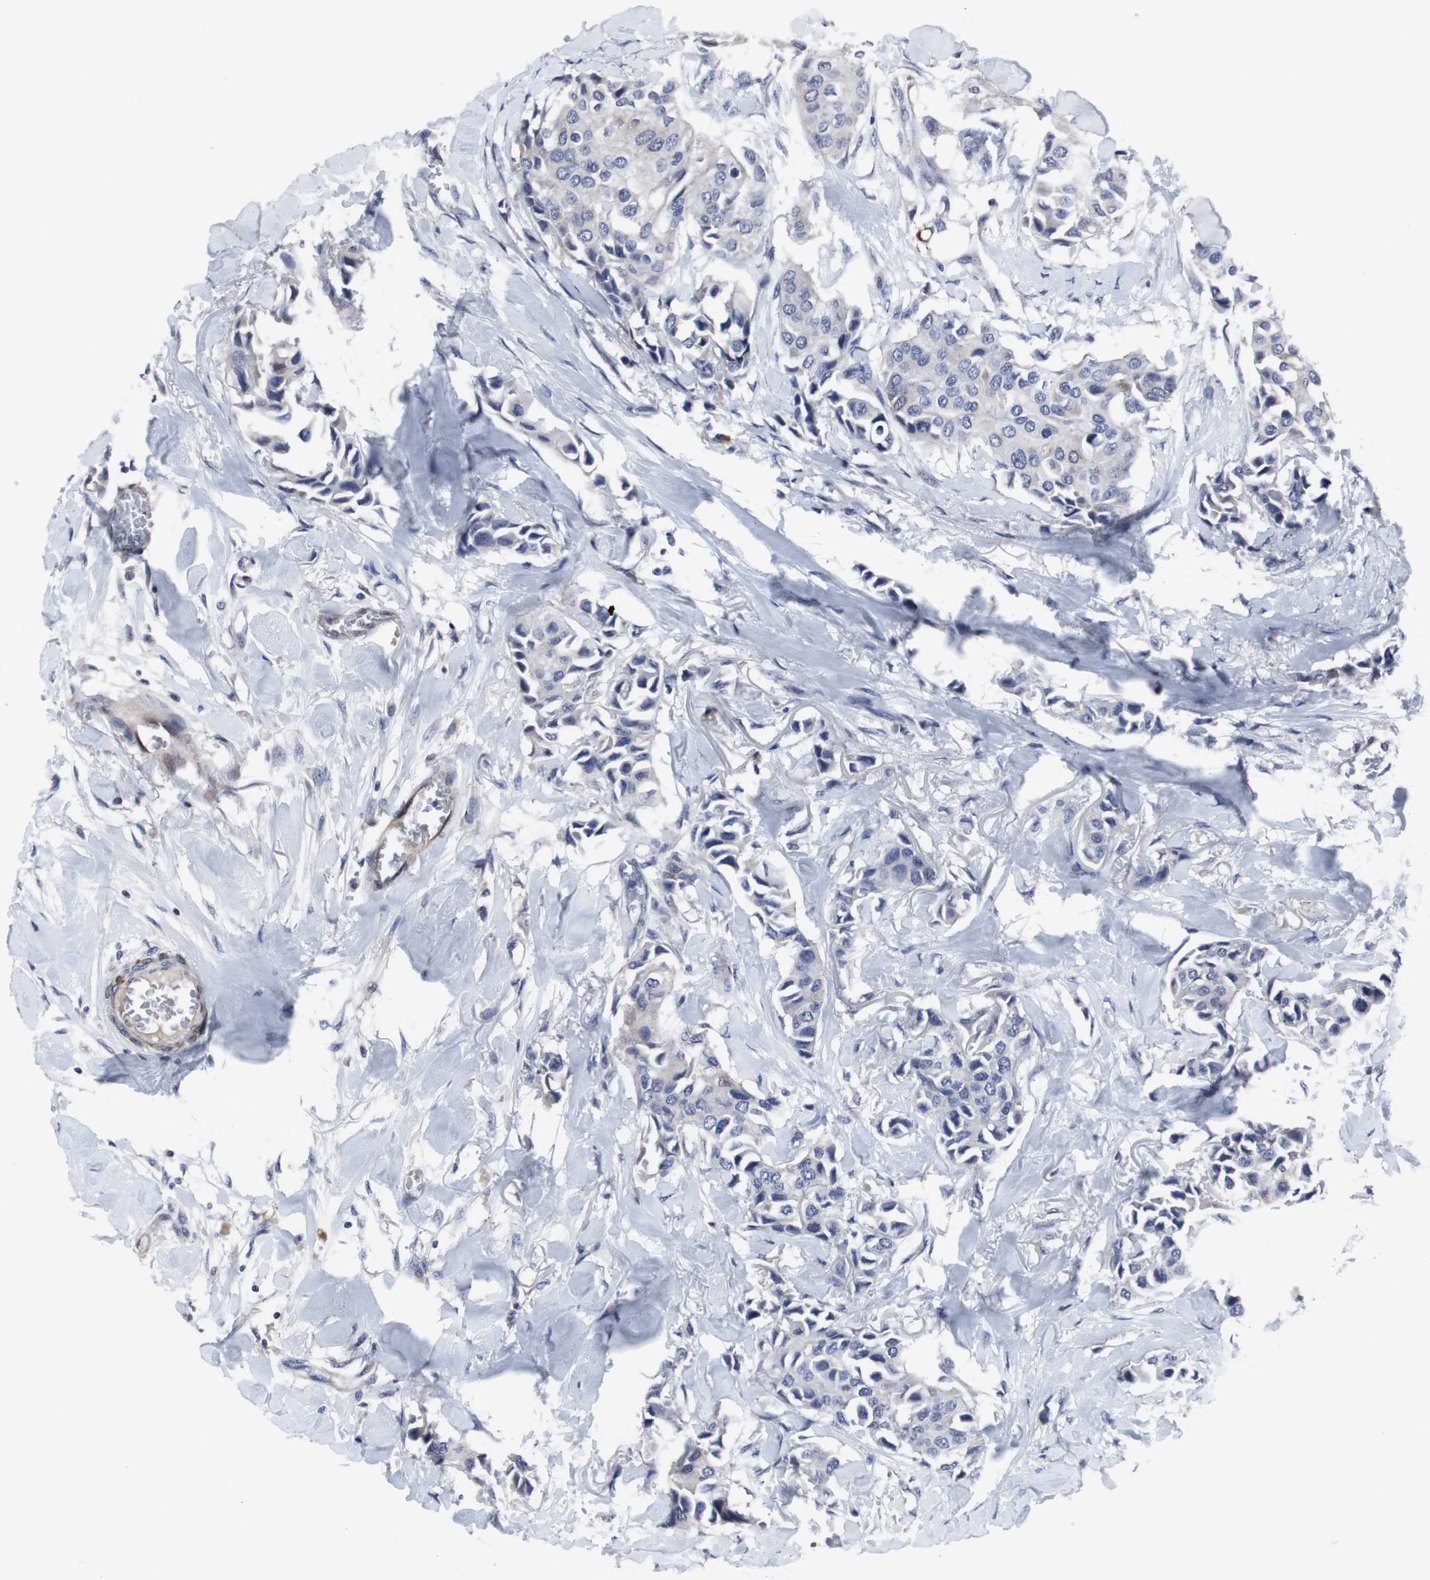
{"staining": {"intensity": "negative", "quantity": "none", "location": "none"}, "tissue": "breast cancer", "cell_type": "Tumor cells", "image_type": "cancer", "snomed": [{"axis": "morphology", "description": "Duct carcinoma"}, {"axis": "topography", "description": "Breast"}], "caption": "Immunohistochemistry histopathology image of human invasive ductal carcinoma (breast) stained for a protein (brown), which demonstrates no staining in tumor cells.", "gene": "SNCG", "patient": {"sex": "female", "age": 80}}